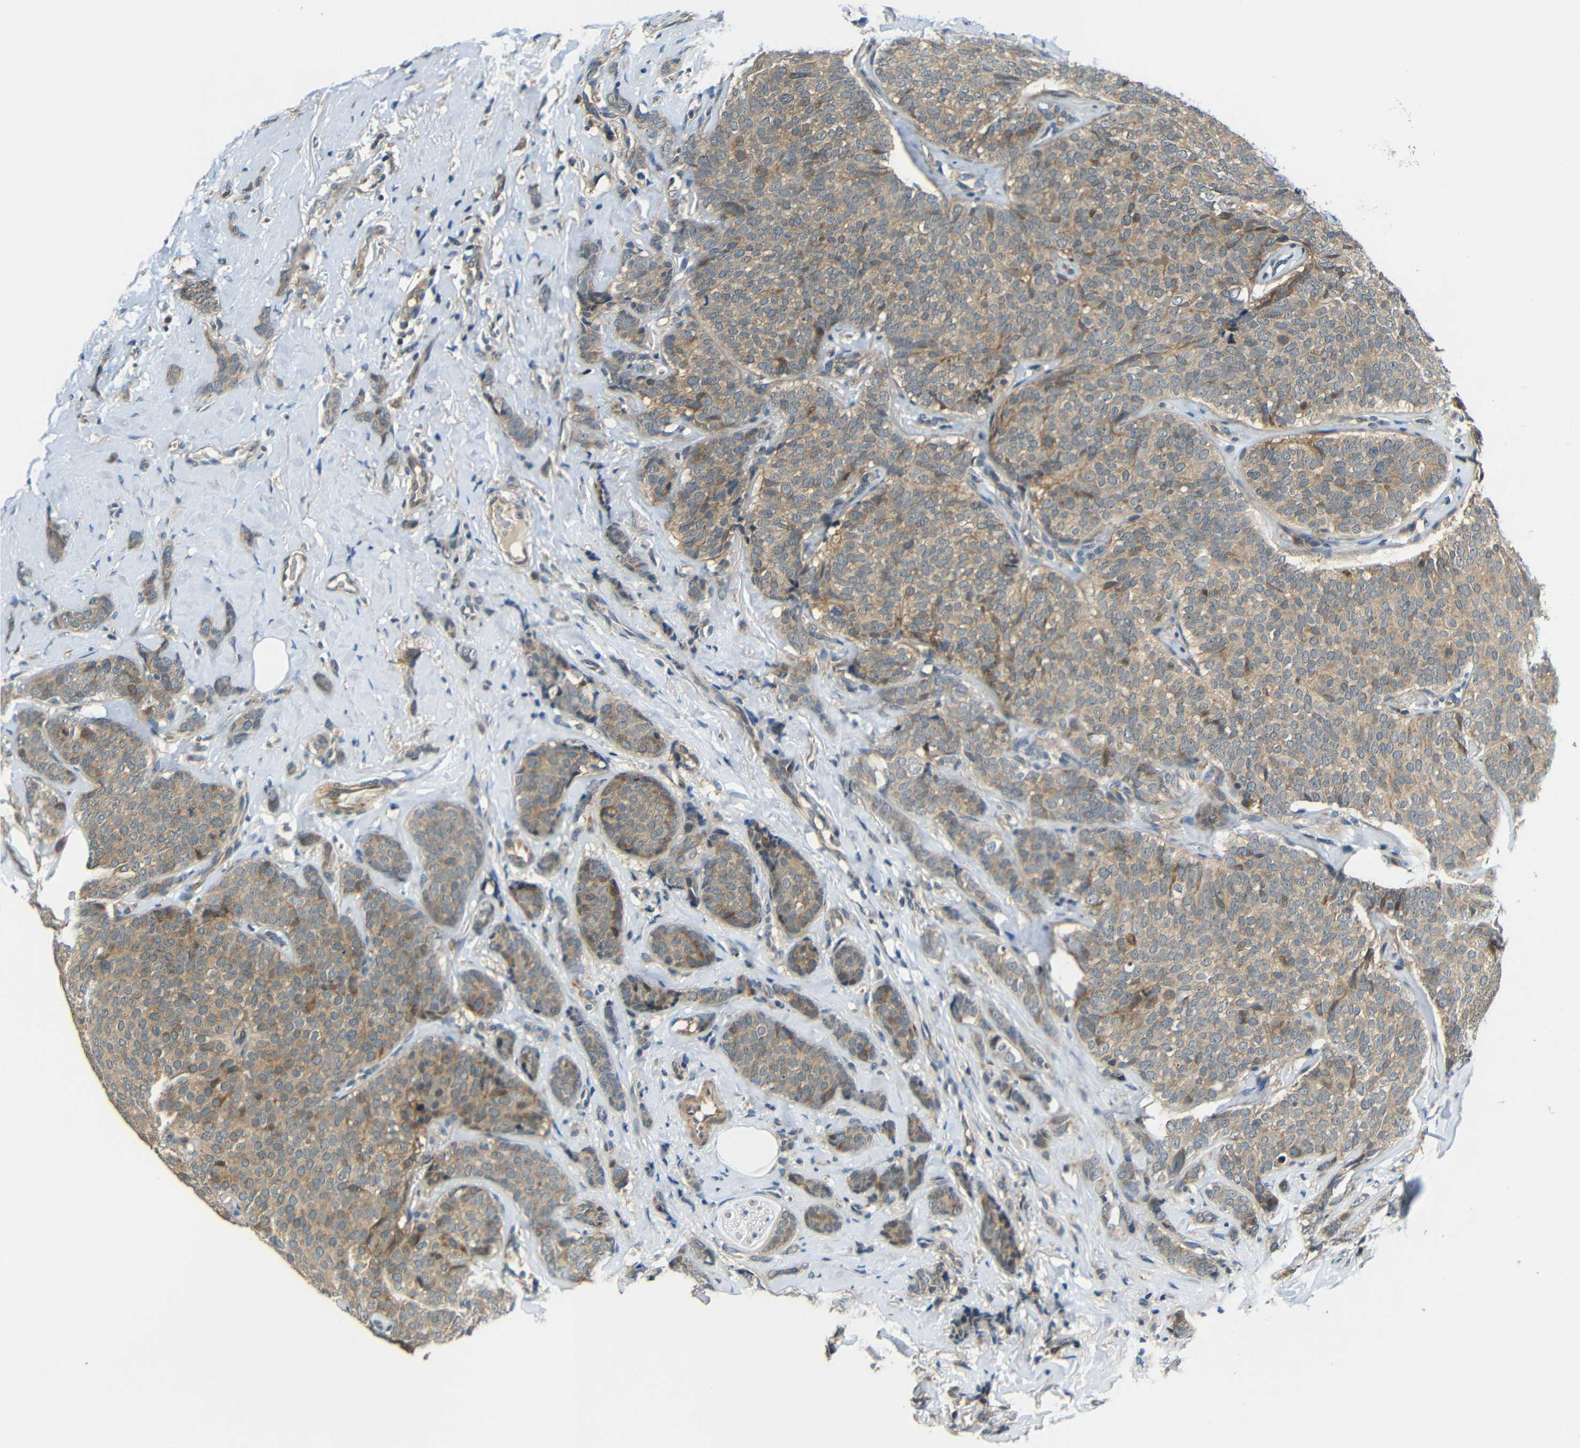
{"staining": {"intensity": "moderate", "quantity": ">75%", "location": "cytoplasmic/membranous"}, "tissue": "breast cancer", "cell_type": "Tumor cells", "image_type": "cancer", "snomed": [{"axis": "morphology", "description": "Lobular carcinoma"}, {"axis": "topography", "description": "Skin"}, {"axis": "topography", "description": "Breast"}], "caption": "IHC of human breast cancer (lobular carcinoma) displays medium levels of moderate cytoplasmic/membranous expression in approximately >75% of tumor cells.", "gene": "FNDC3A", "patient": {"sex": "female", "age": 46}}